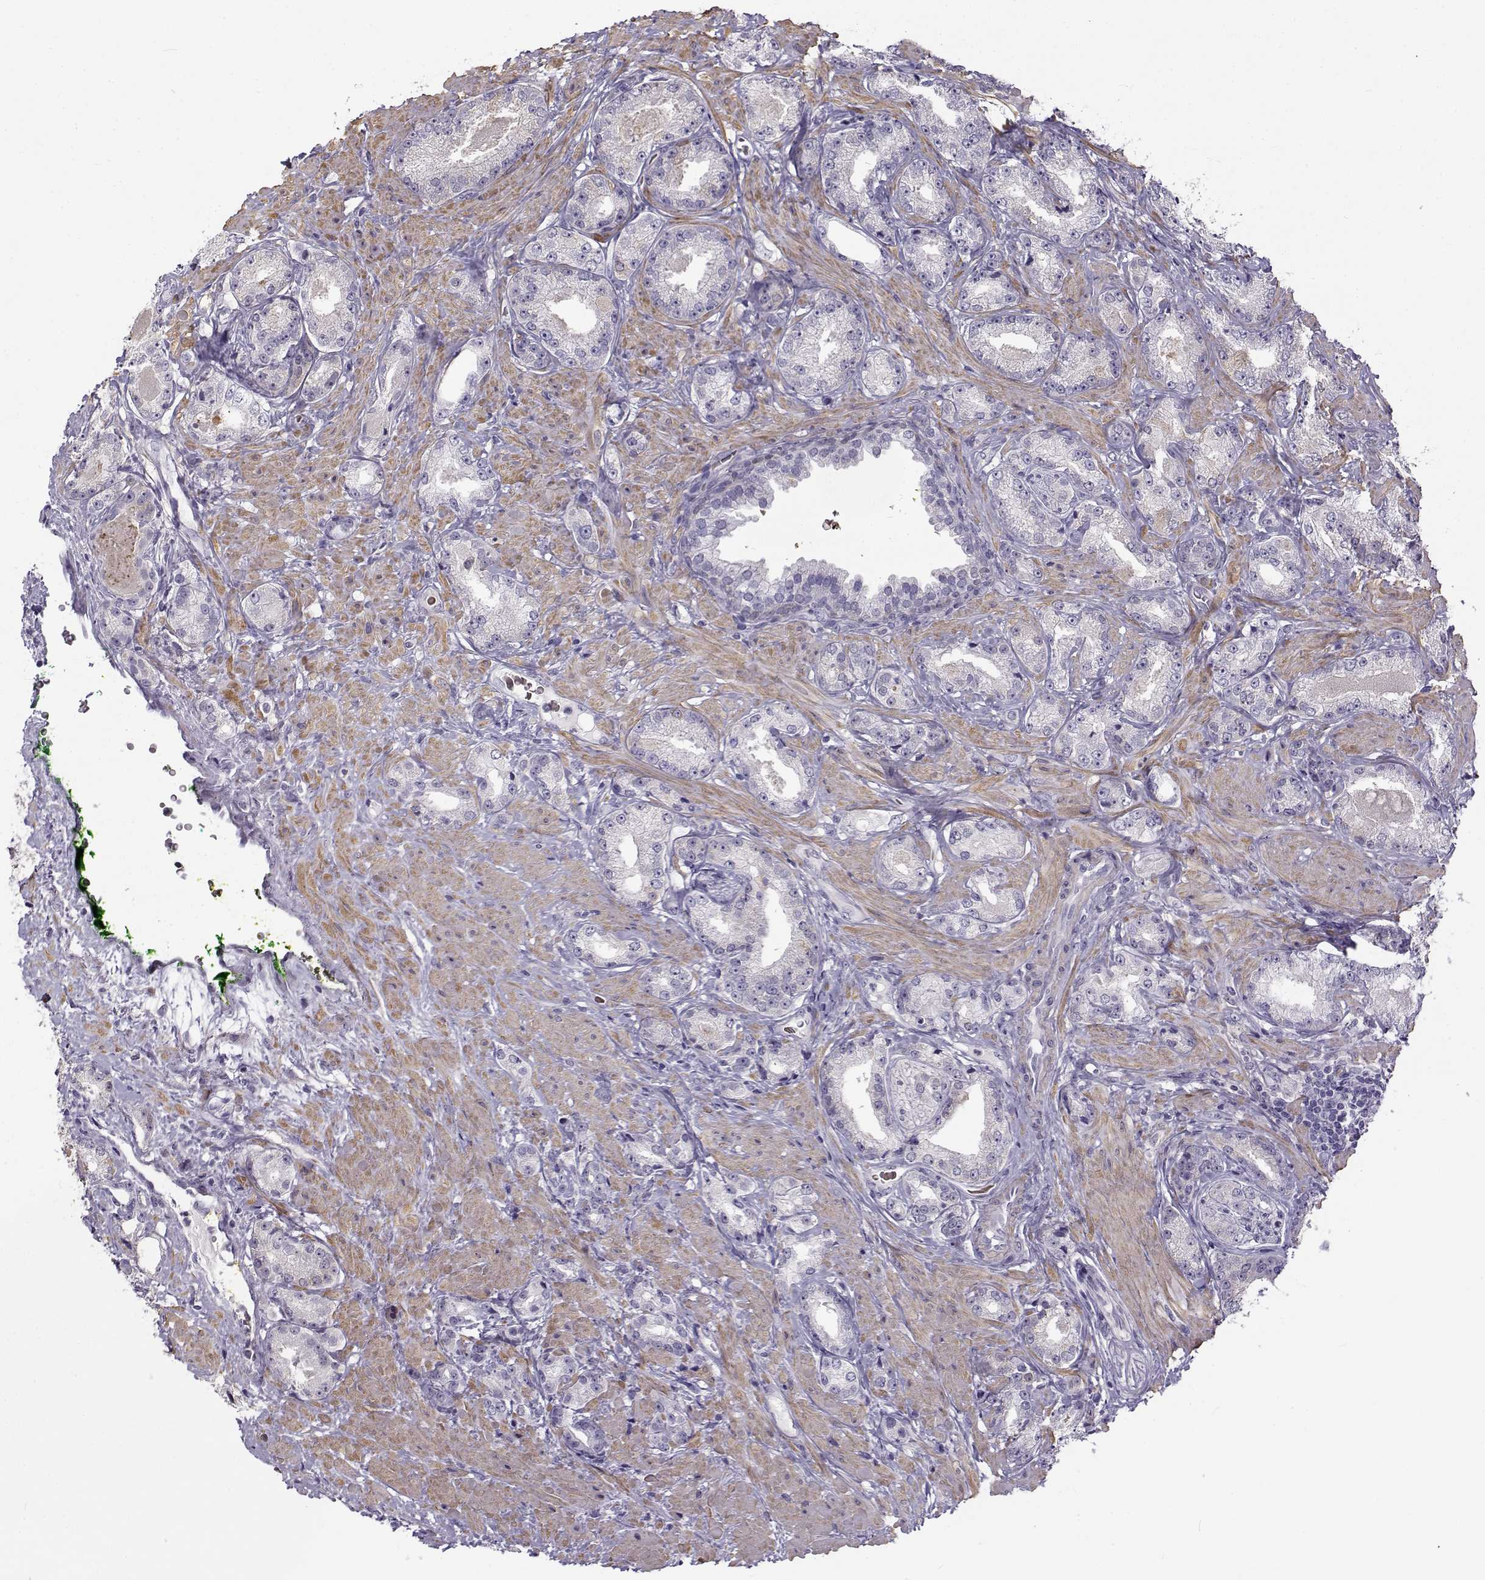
{"staining": {"intensity": "negative", "quantity": "none", "location": "none"}, "tissue": "prostate cancer", "cell_type": "Tumor cells", "image_type": "cancer", "snomed": [{"axis": "morphology", "description": "Adenocarcinoma, Low grade"}, {"axis": "topography", "description": "Prostate"}], "caption": "Prostate cancer was stained to show a protein in brown. There is no significant staining in tumor cells.", "gene": "UCP3", "patient": {"sex": "male", "age": 68}}